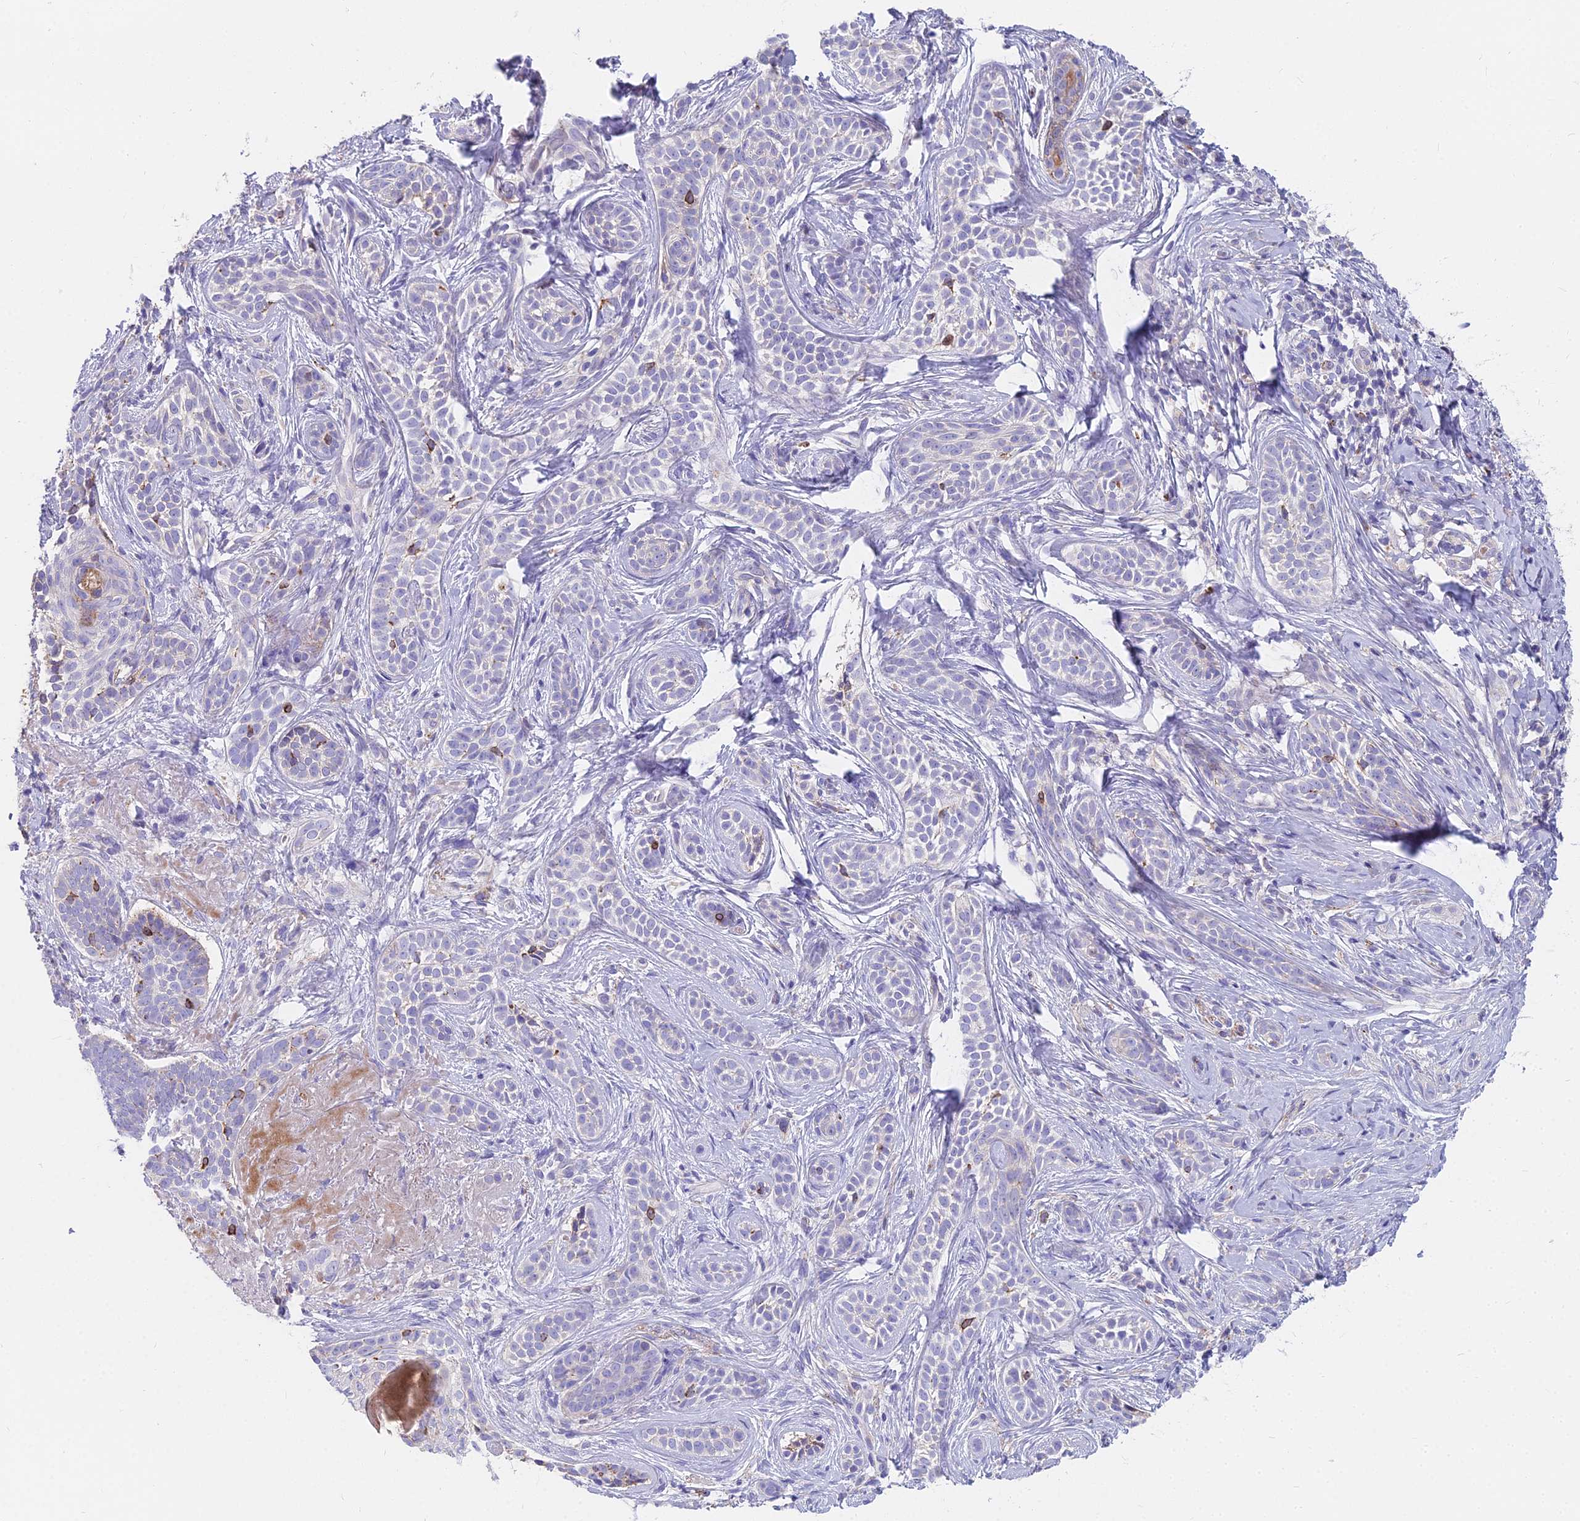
{"staining": {"intensity": "negative", "quantity": "none", "location": "none"}, "tissue": "skin cancer", "cell_type": "Tumor cells", "image_type": "cancer", "snomed": [{"axis": "morphology", "description": "Basal cell carcinoma"}, {"axis": "topography", "description": "Skin"}], "caption": "DAB immunohistochemical staining of basal cell carcinoma (skin) exhibits no significant expression in tumor cells.", "gene": "FRMPD1", "patient": {"sex": "male", "age": 71}}